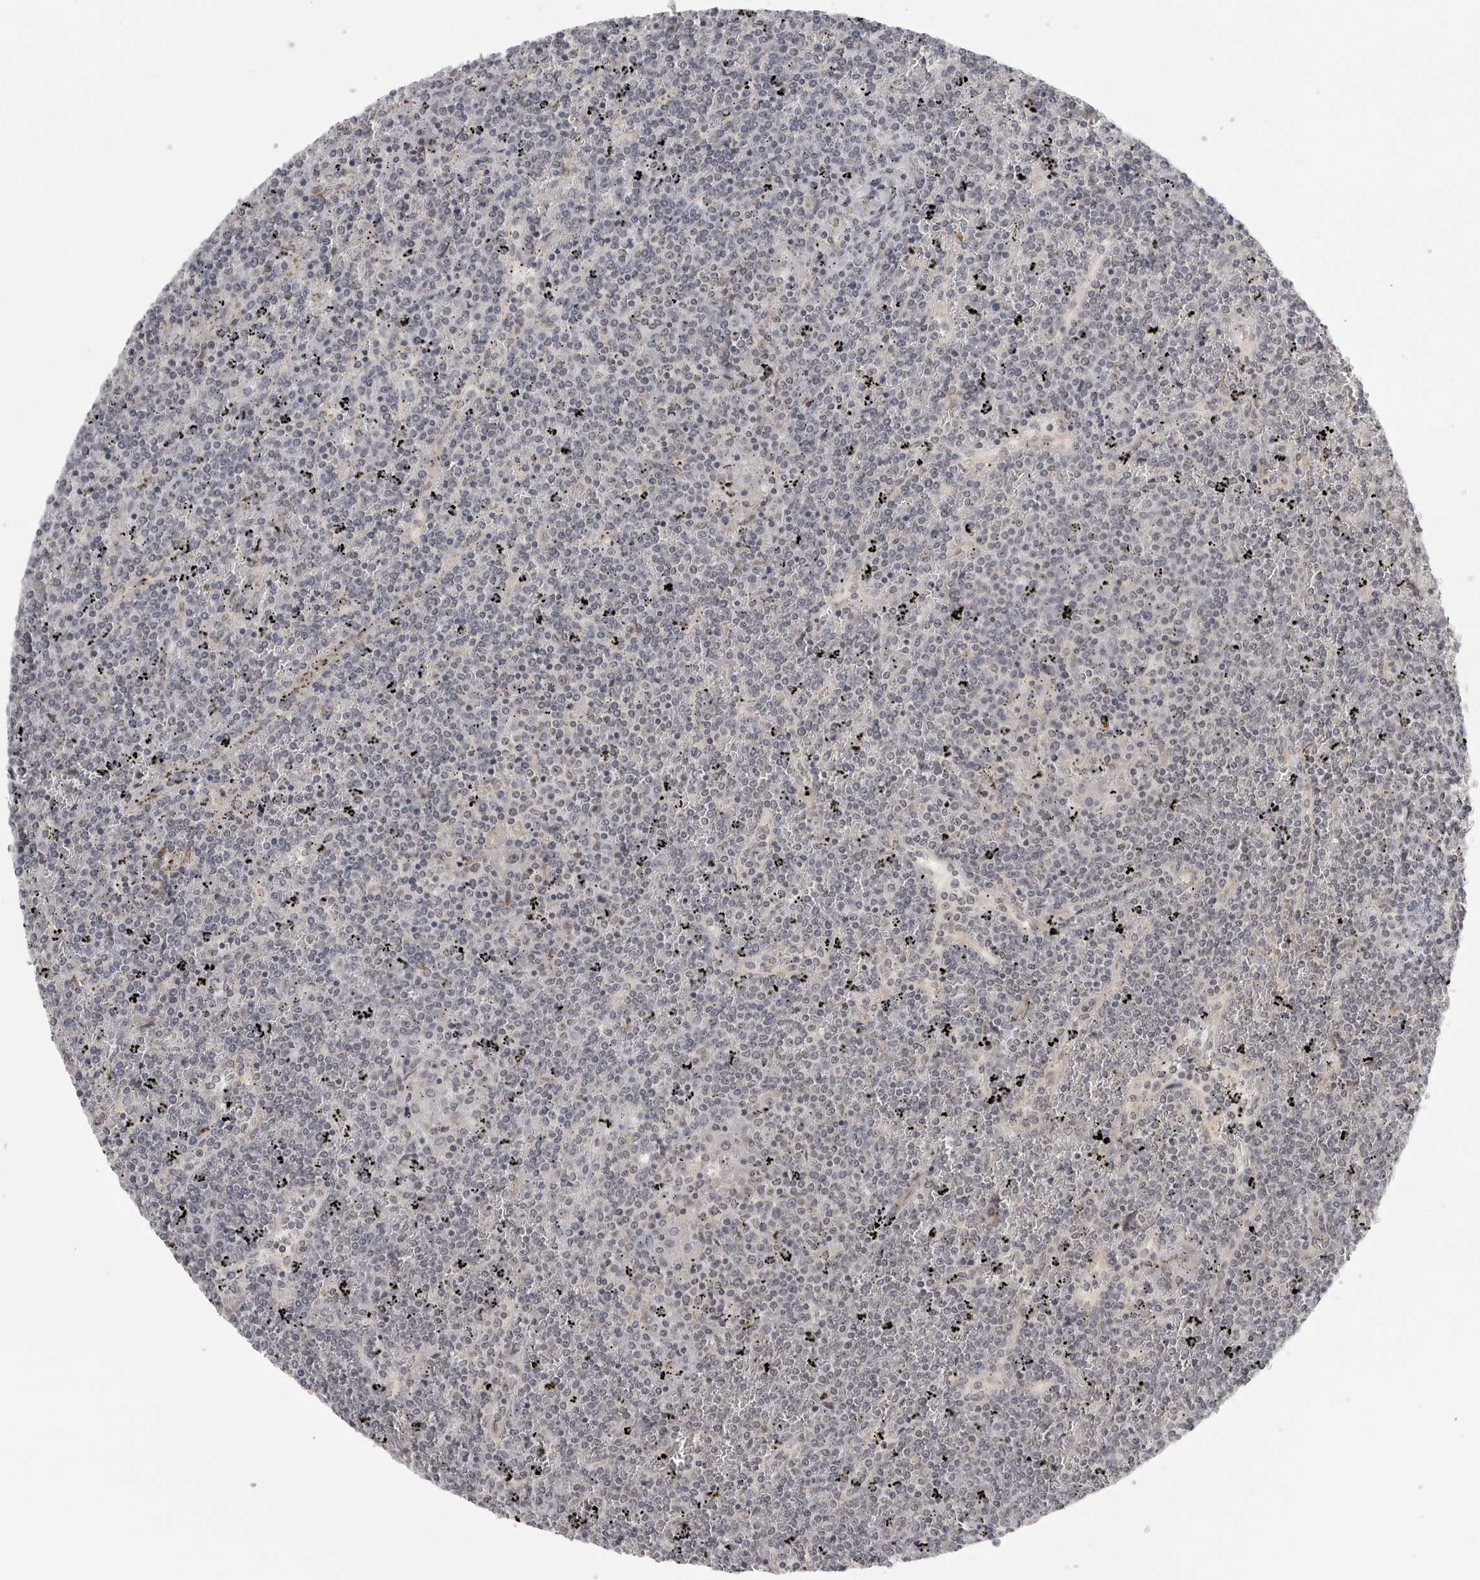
{"staining": {"intensity": "negative", "quantity": "none", "location": "none"}, "tissue": "lymphoma", "cell_type": "Tumor cells", "image_type": "cancer", "snomed": [{"axis": "morphology", "description": "Malignant lymphoma, non-Hodgkin's type, Low grade"}, {"axis": "topography", "description": "Spleen"}], "caption": "Immunohistochemistry (IHC) photomicrograph of neoplastic tissue: human low-grade malignant lymphoma, non-Hodgkin's type stained with DAB (3,3'-diaminobenzidine) exhibits no significant protein expression in tumor cells.", "gene": "TUT4", "patient": {"sex": "female", "age": 19}}